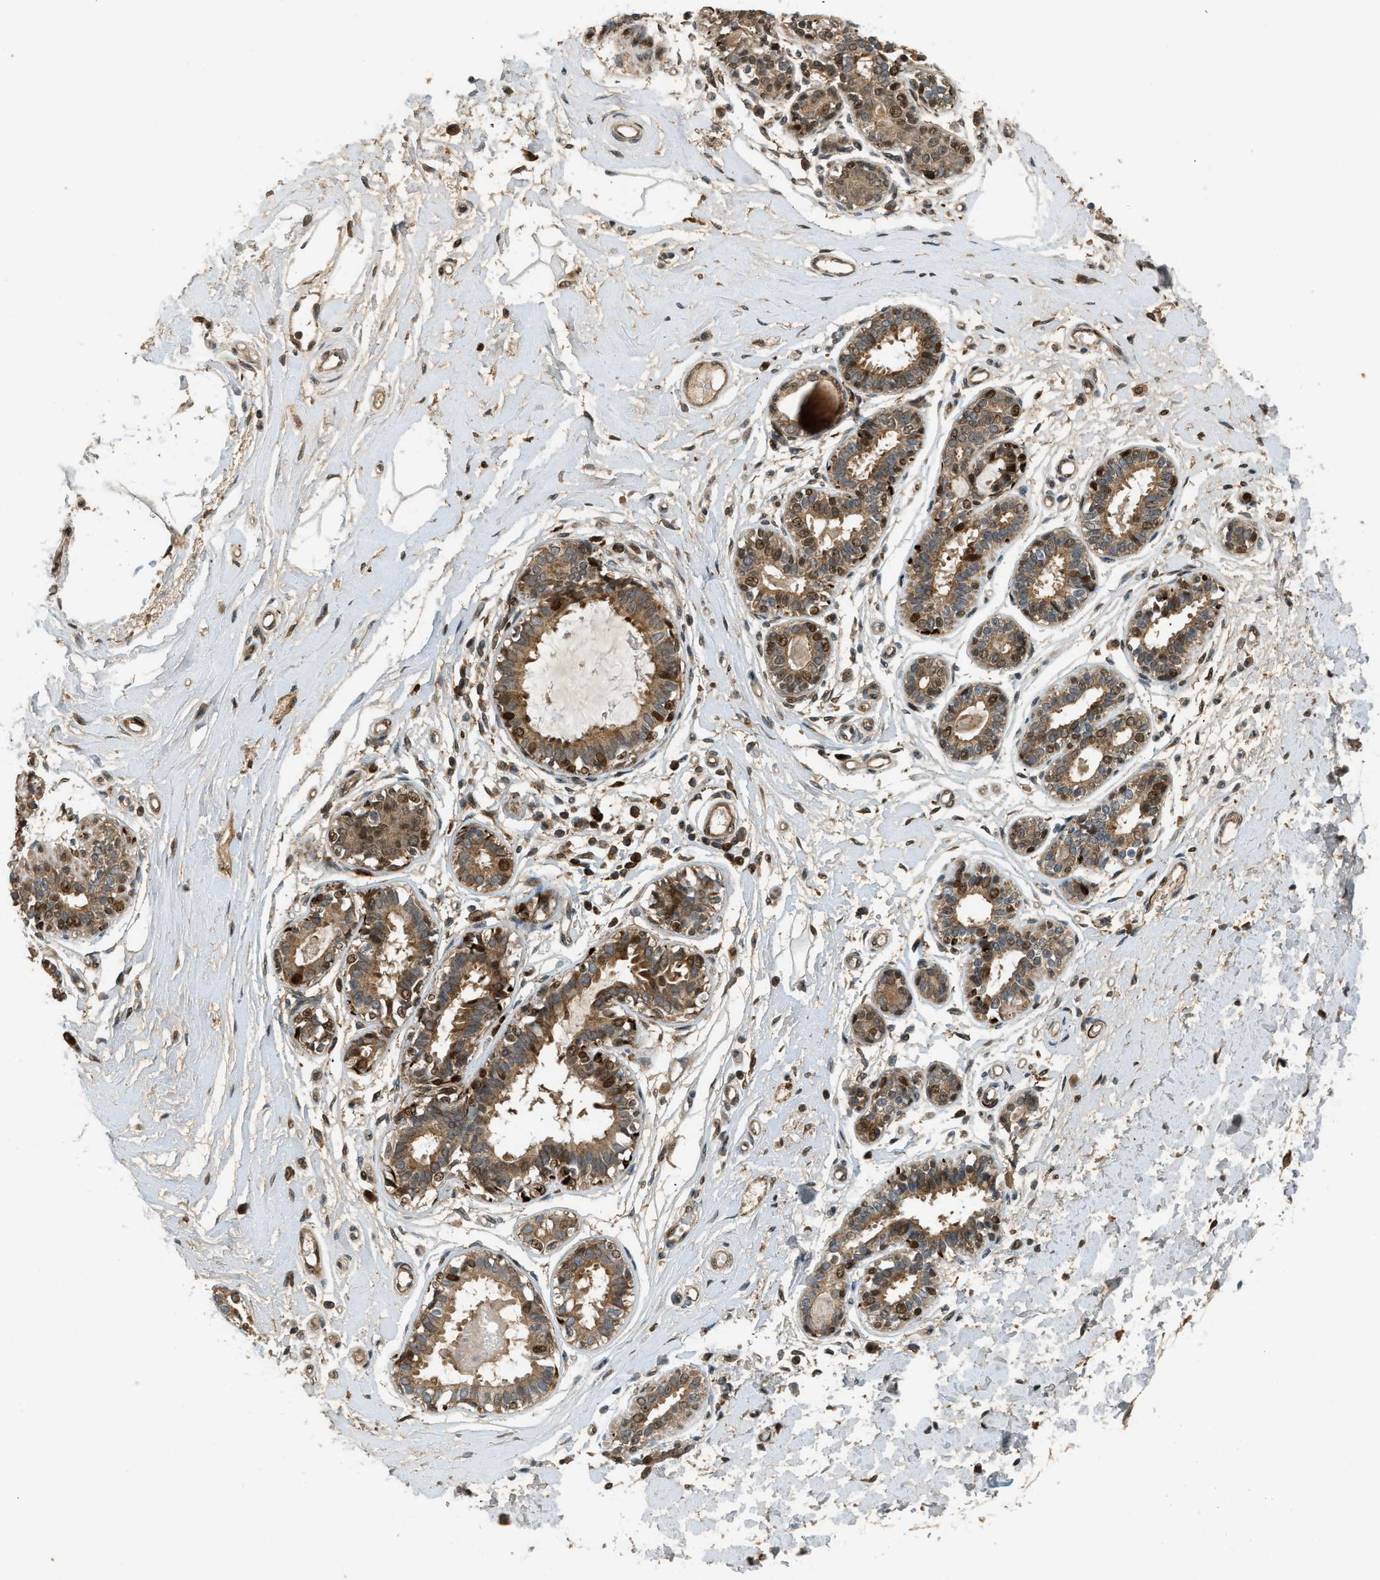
{"staining": {"intensity": "weak", "quantity": ">75%", "location": "cytoplasmic/membranous"}, "tissue": "breast", "cell_type": "Adipocytes", "image_type": "normal", "snomed": [{"axis": "morphology", "description": "Normal tissue, NOS"}, {"axis": "morphology", "description": "Lobular carcinoma"}, {"axis": "topography", "description": "Breast"}], "caption": "High-magnification brightfield microscopy of benign breast stained with DAB (brown) and counterstained with hematoxylin (blue). adipocytes exhibit weak cytoplasmic/membranous staining is present in approximately>75% of cells.", "gene": "TRAPPC14", "patient": {"sex": "female", "age": 59}}